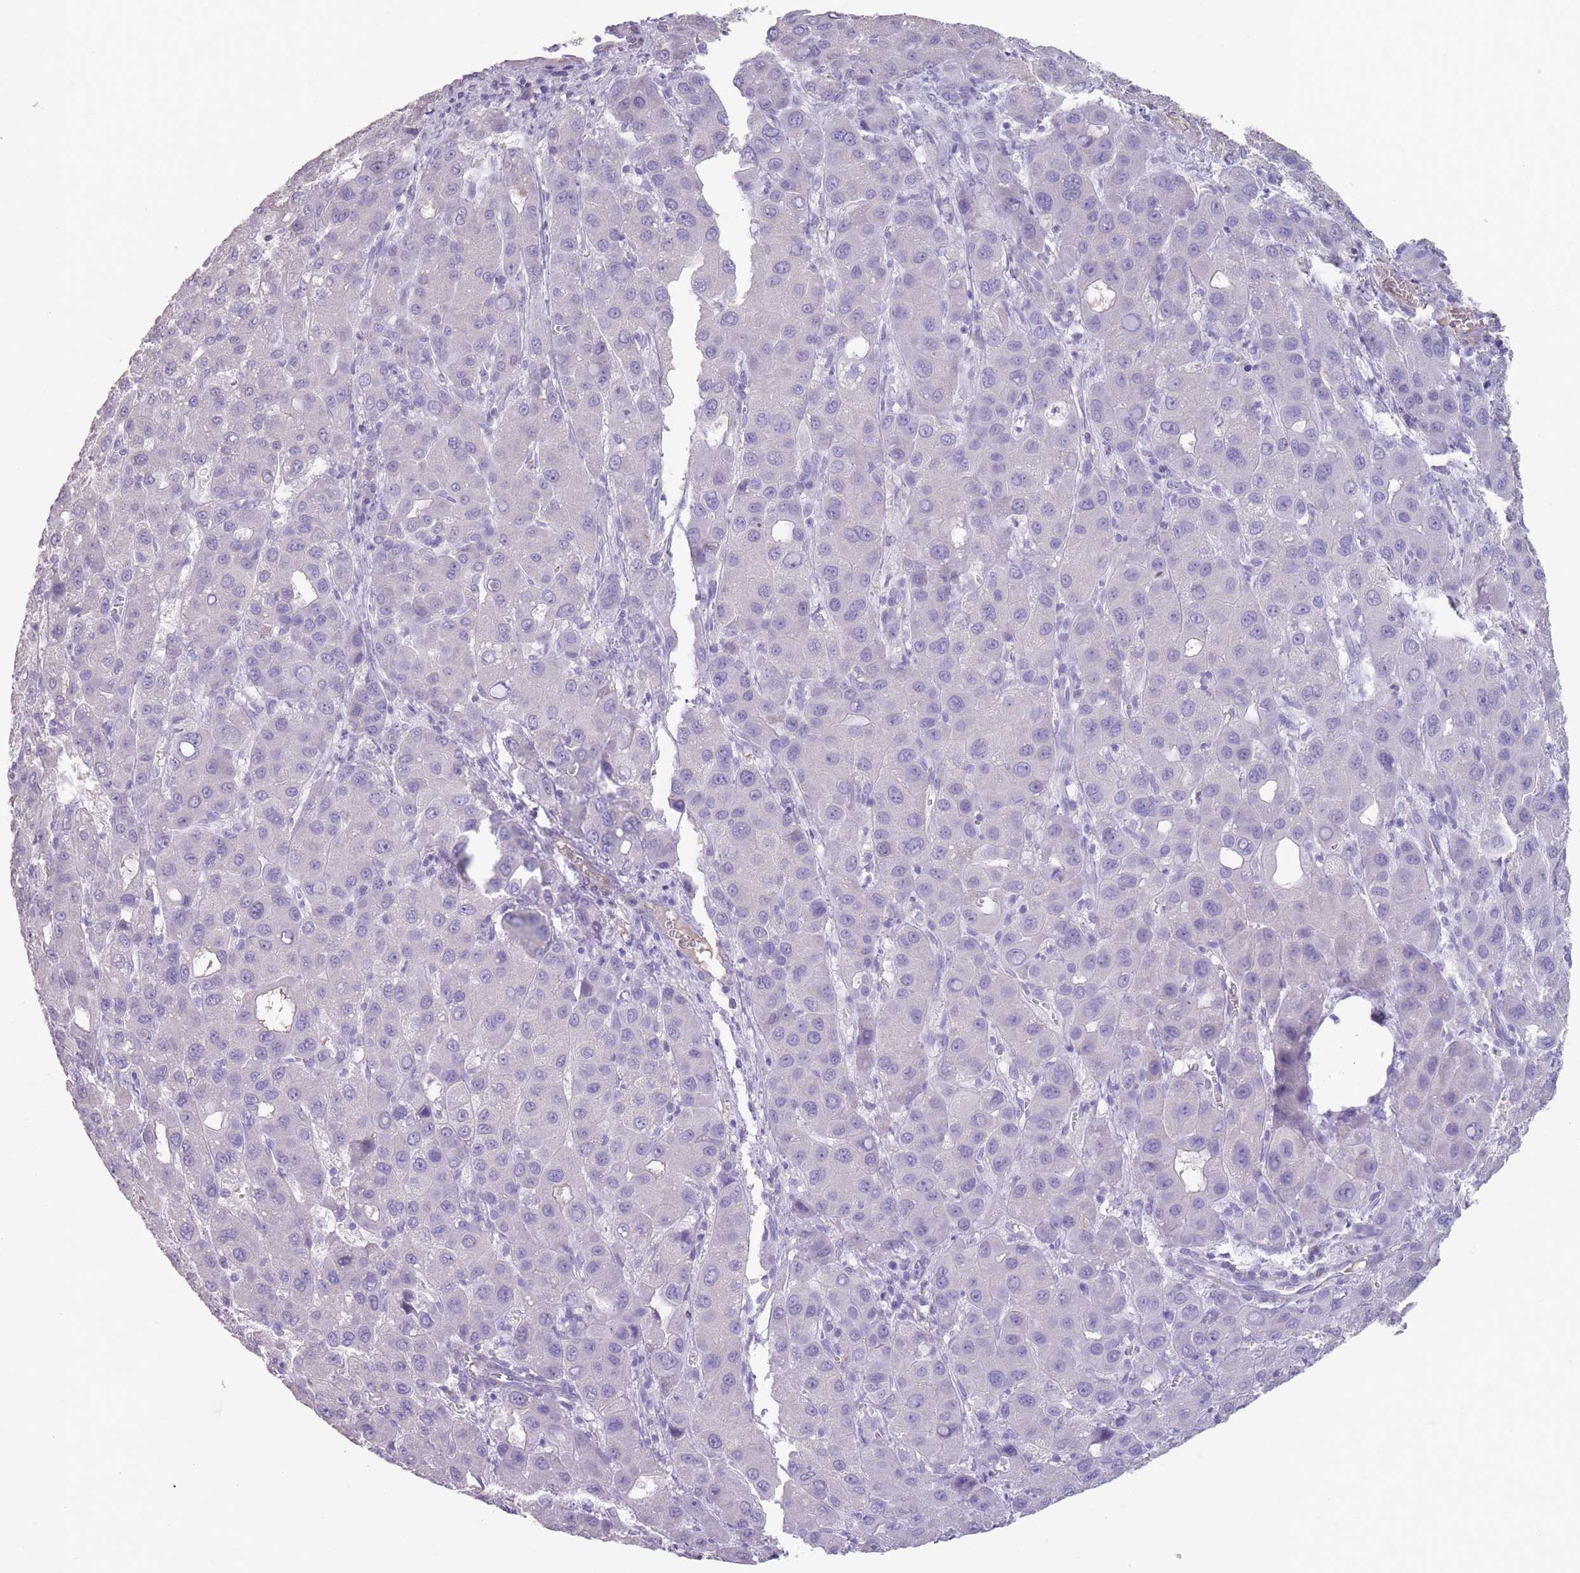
{"staining": {"intensity": "negative", "quantity": "none", "location": "none"}, "tissue": "liver cancer", "cell_type": "Tumor cells", "image_type": "cancer", "snomed": [{"axis": "morphology", "description": "Carcinoma, Hepatocellular, NOS"}, {"axis": "topography", "description": "Liver"}], "caption": "Immunohistochemistry (IHC) photomicrograph of human liver cancer stained for a protein (brown), which shows no expression in tumor cells.", "gene": "RHBG", "patient": {"sex": "male", "age": 55}}